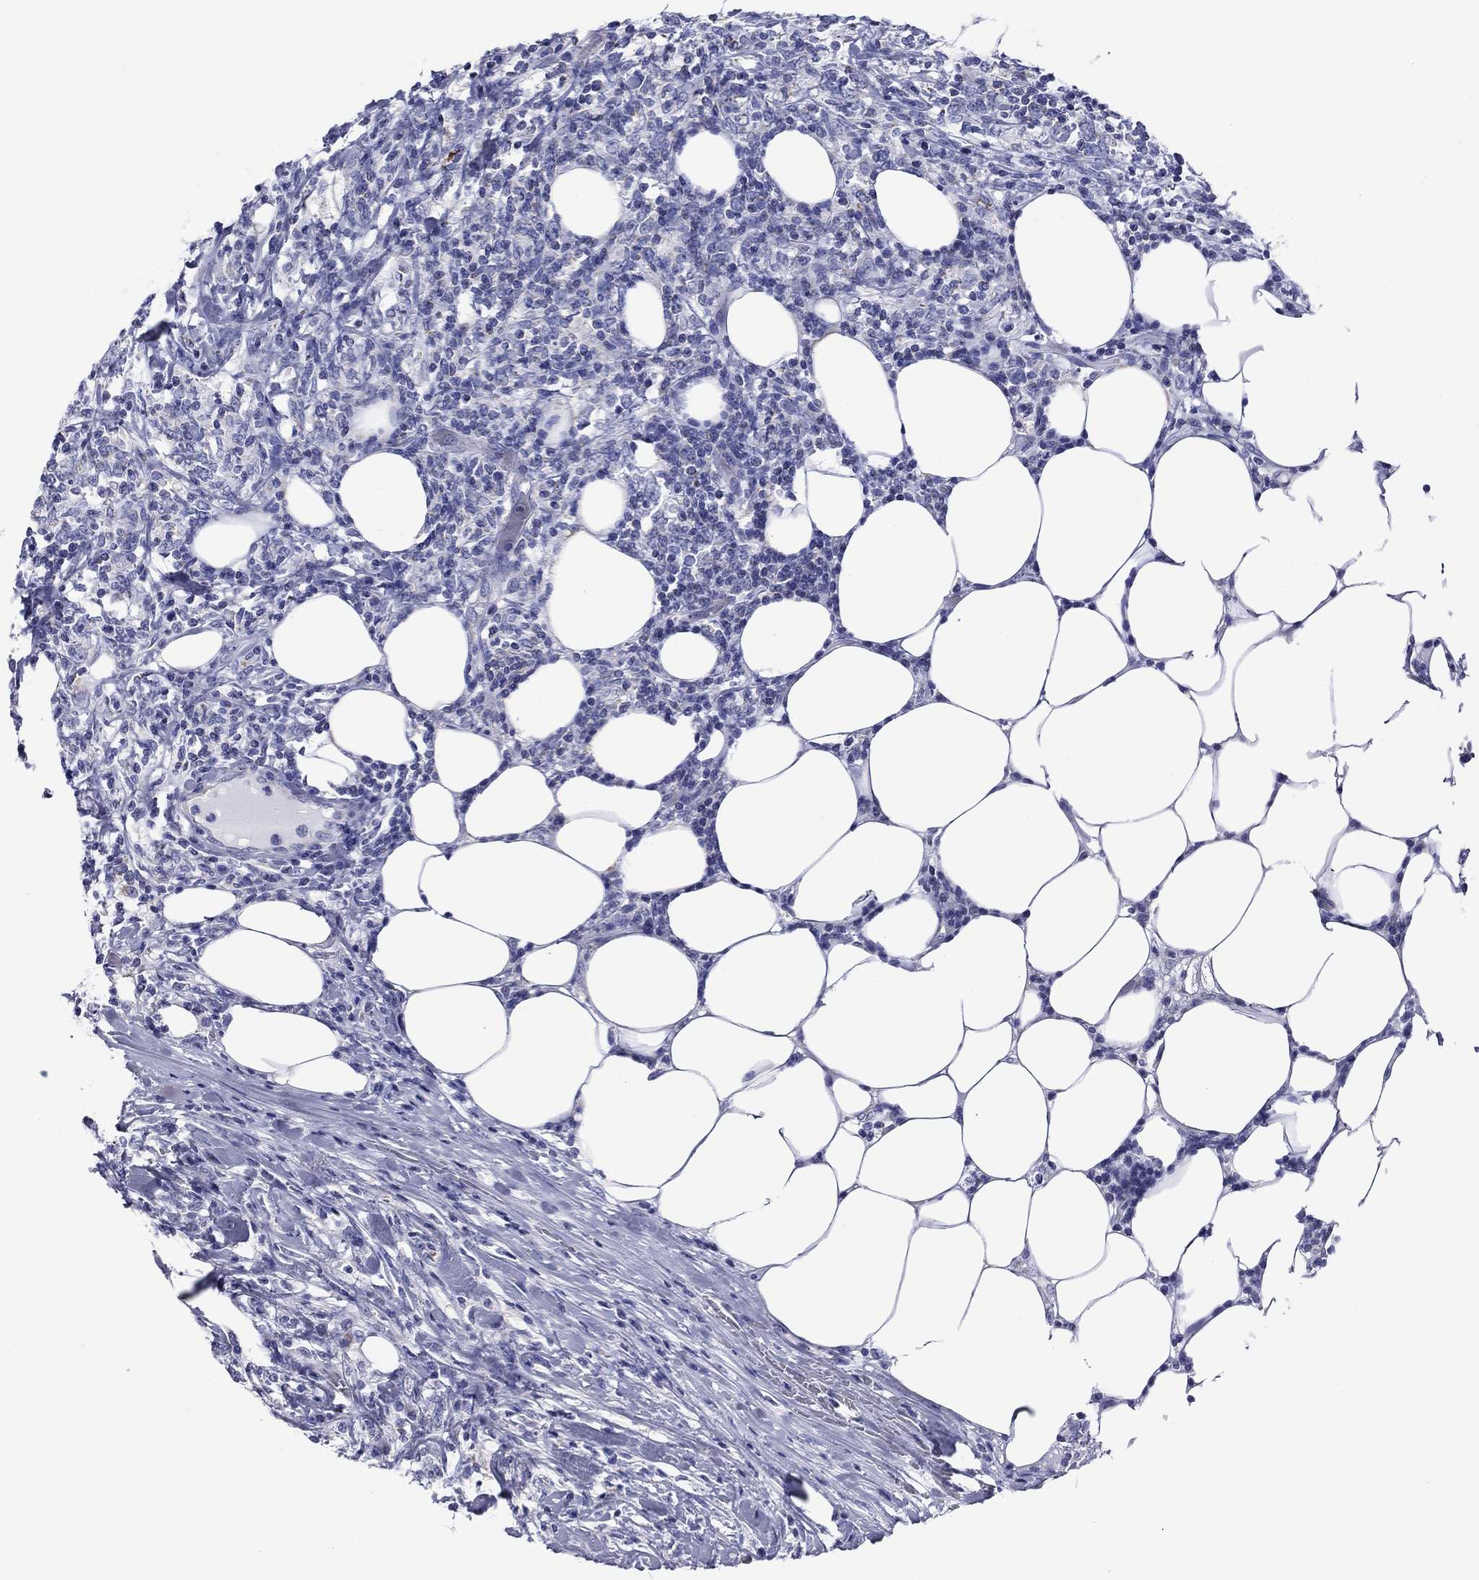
{"staining": {"intensity": "negative", "quantity": "none", "location": "none"}, "tissue": "lymphoma", "cell_type": "Tumor cells", "image_type": "cancer", "snomed": [{"axis": "morphology", "description": "Malignant lymphoma, non-Hodgkin's type, High grade"}, {"axis": "topography", "description": "Lymph node"}], "caption": "This photomicrograph is of lymphoma stained with IHC to label a protein in brown with the nuclei are counter-stained blue. There is no staining in tumor cells.", "gene": "ACADSB", "patient": {"sex": "female", "age": 84}}